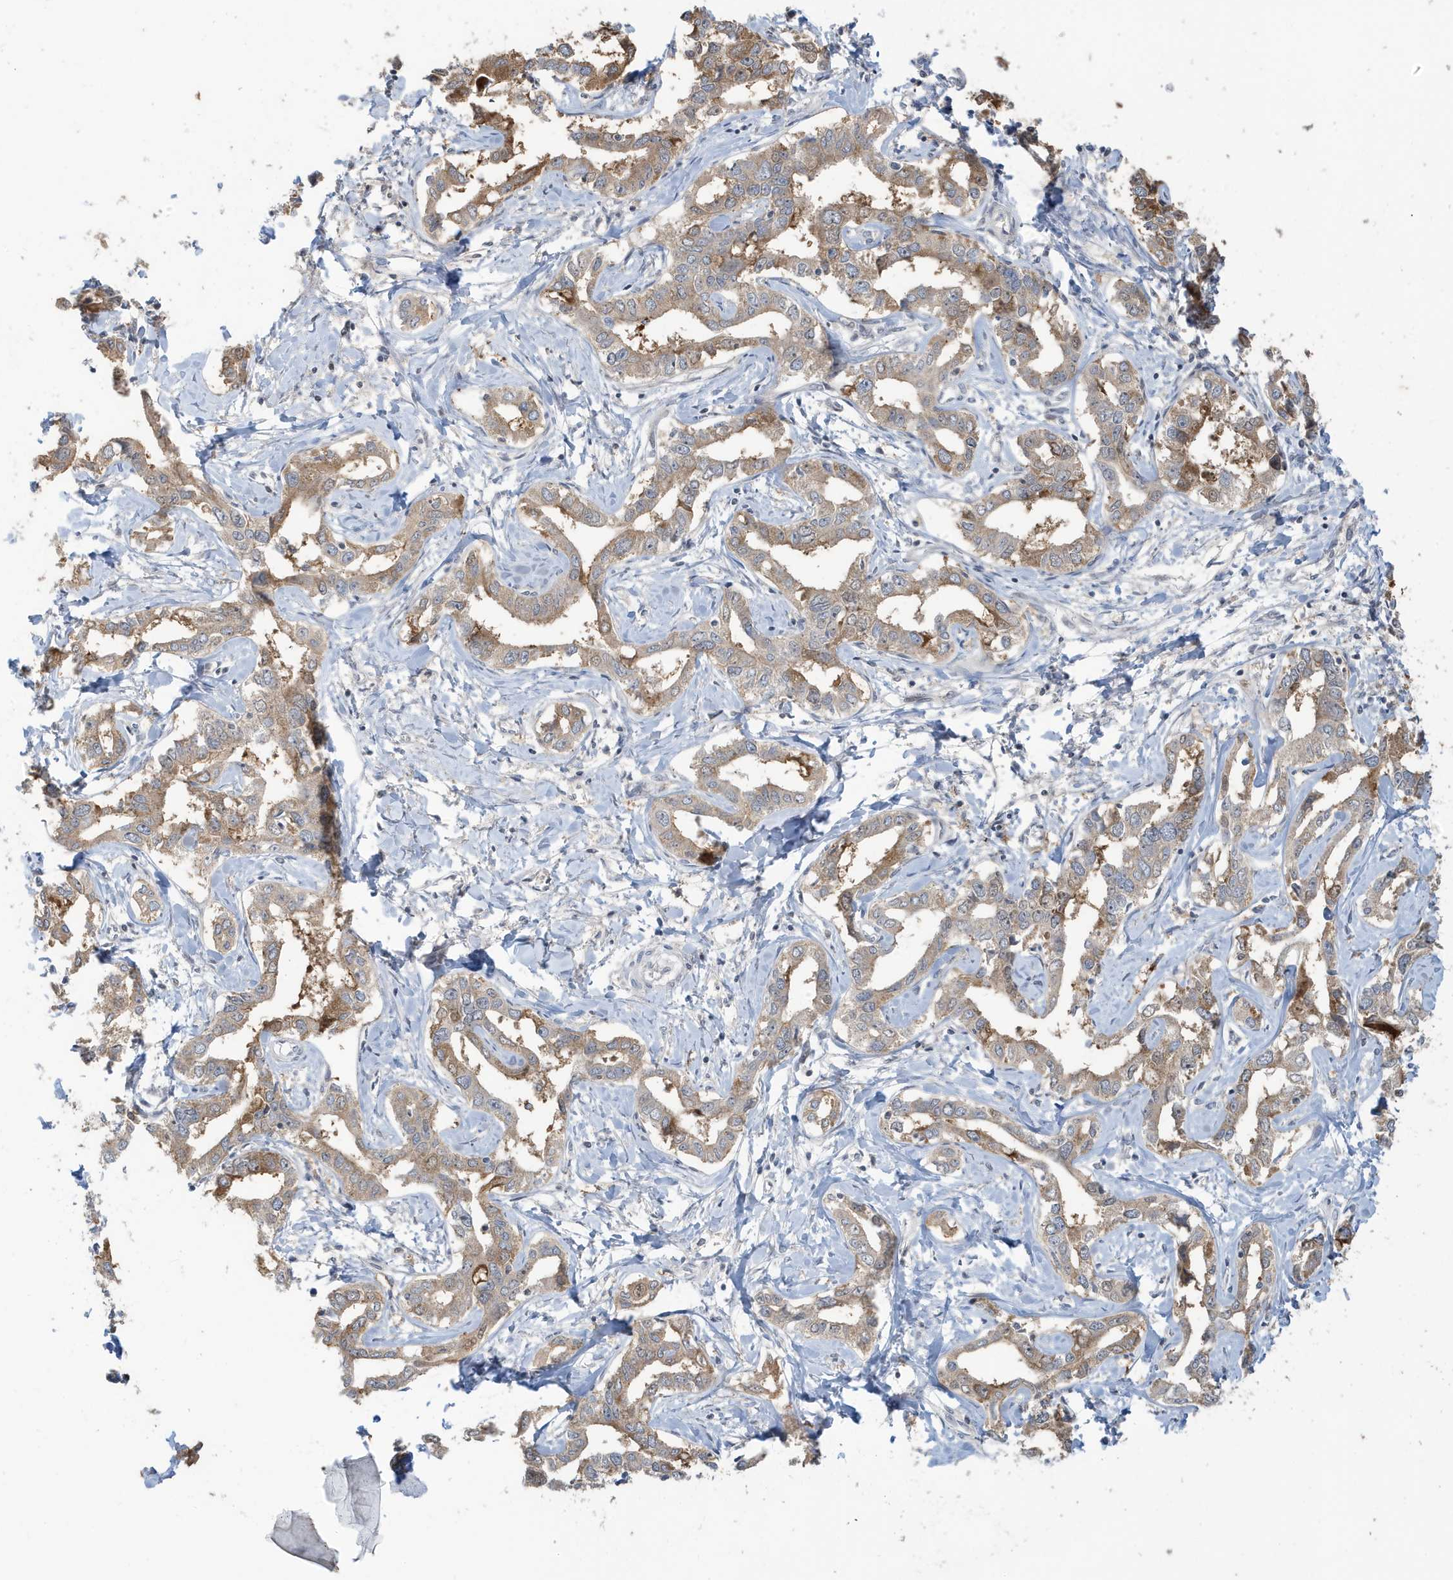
{"staining": {"intensity": "moderate", "quantity": ">75%", "location": "cytoplasmic/membranous"}, "tissue": "liver cancer", "cell_type": "Tumor cells", "image_type": "cancer", "snomed": [{"axis": "morphology", "description": "Cholangiocarcinoma"}, {"axis": "topography", "description": "Liver"}], "caption": "DAB immunohistochemical staining of liver cancer exhibits moderate cytoplasmic/membranous protein staining in about >75% of tumor cells. (Brightfield microscopy of DAB IHC at high magnification).", "gene": "PRRT3", "patient": {"sex": "male", "age": 59}}